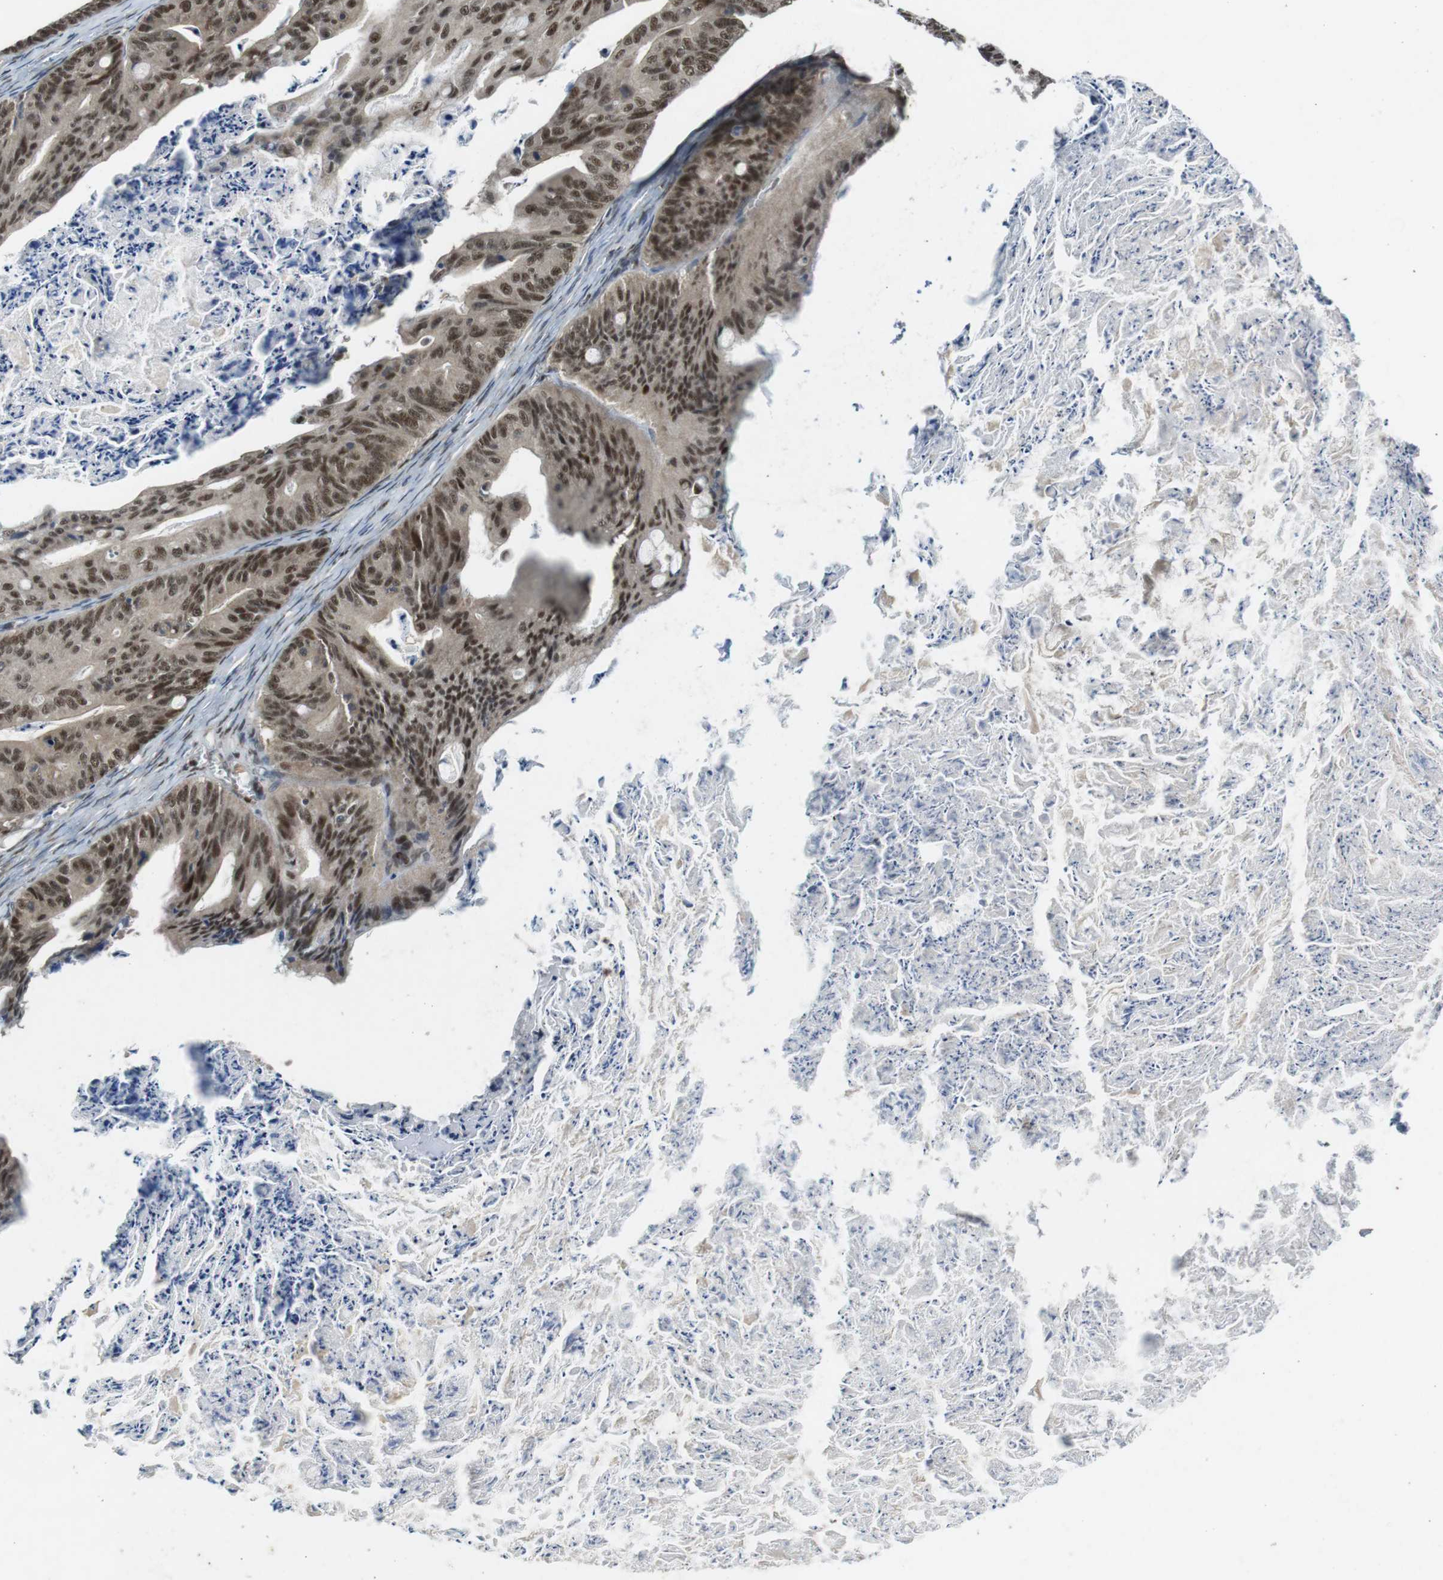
{"staining": {"intensity": "strong", "quantity": ">75%", "location": "nuclear"}, "tissue": "ovarian cancer", "cell_type": "Tumor cells", "image_type": "cancer", "snomed": [{"axis": "morphology", "description": "Cystadenocarcinoma, mucinous, NOS"}, {"axis": "topography", "description": "Ovary"}], "caption": "Protein staining exhibits strong nuclear expression in approximately >75% of tumor cells in ovarian cancer. (IHC, brightfield microscopy, high magnification).", "gene": "MAPKAPK5", "patient": {"sex": "female", "age": 37}}